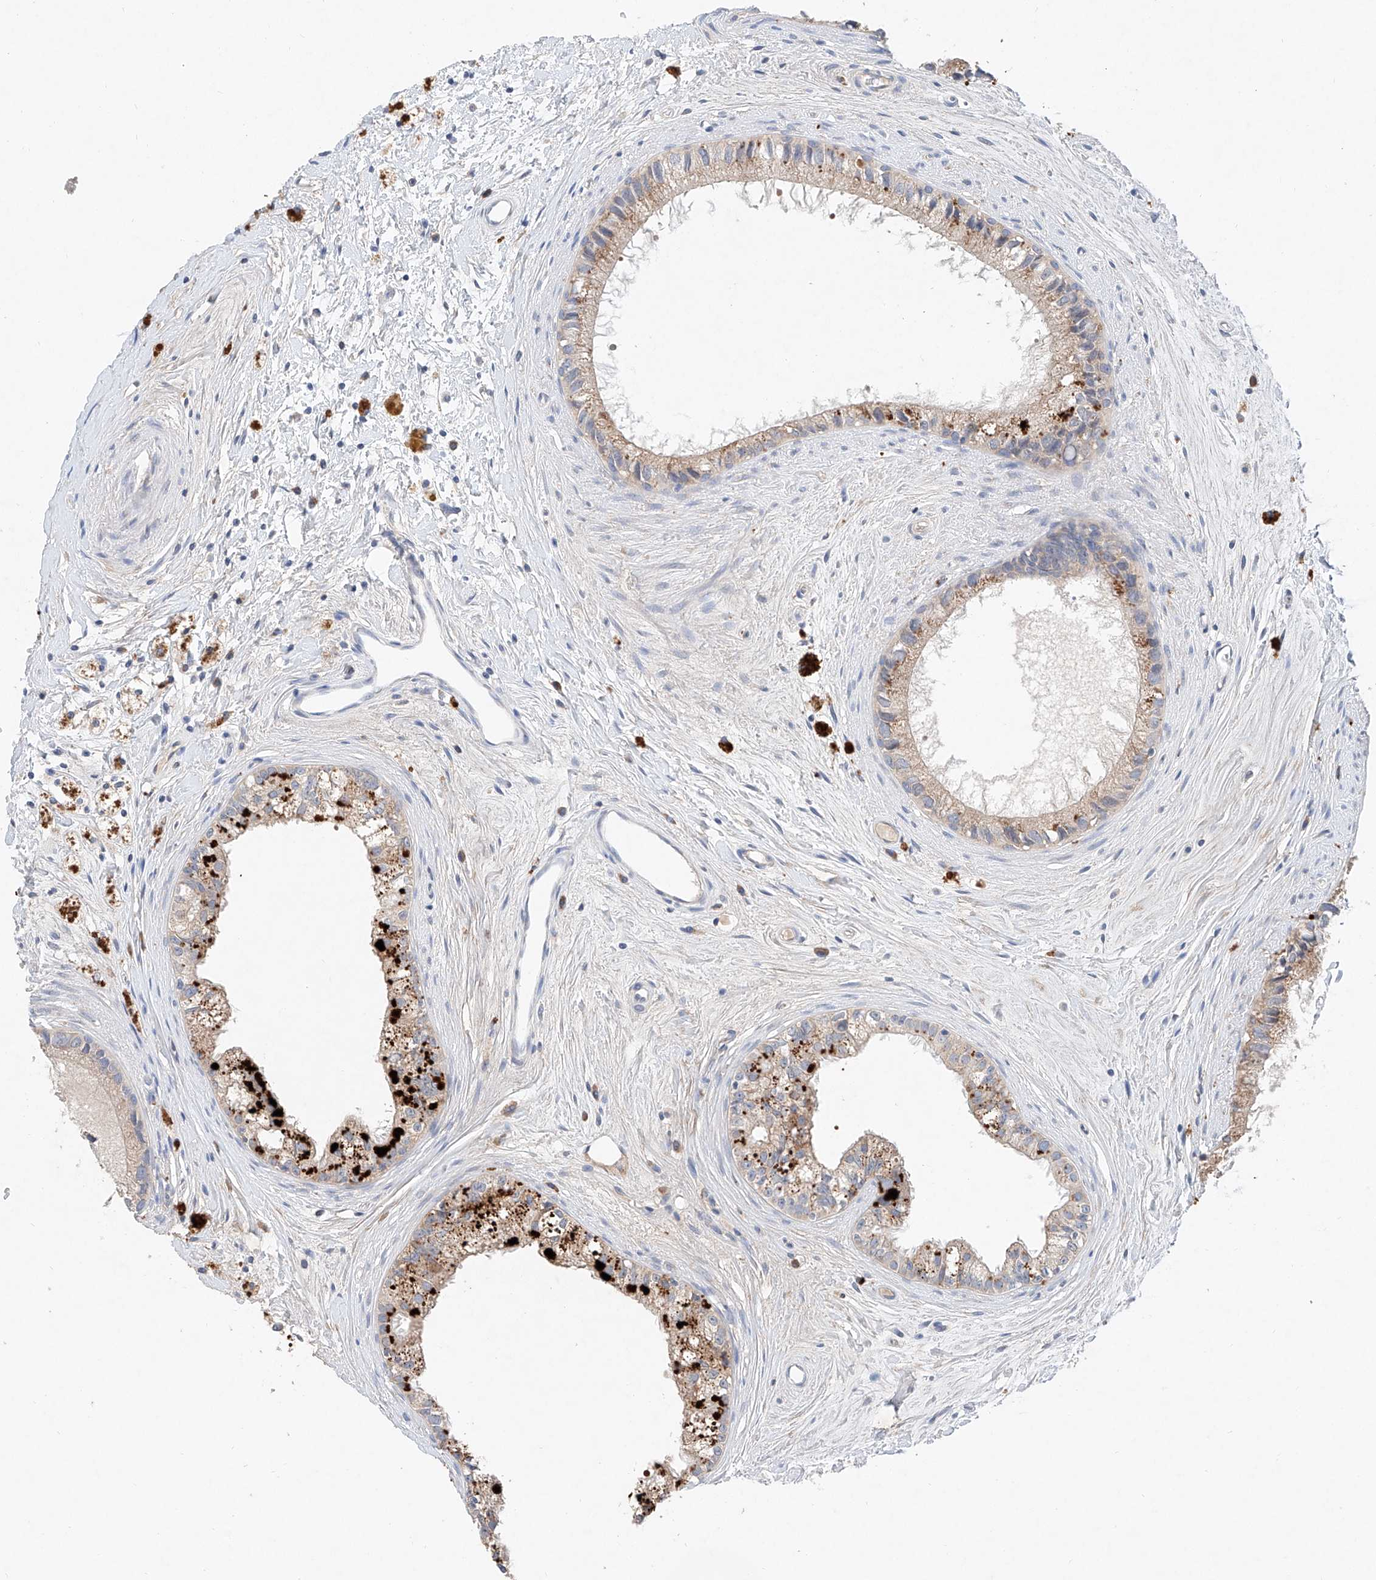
{"staining": {"intensity": "weak", "quantity": "25%-75%", "location": "cytoplasmic/membranous"}, "tissue": "epididymis", "cell_type": "Glandular cells", "image_type": "normal", "snomed": [{"axis": "morphology", "description": "Normal tissue, NOS"}, {"axis": "topography", "description": "Epididymis"}], "caption": "The micrograph displays immunohistochemical staining of normal epididymis. There is weak cytoplasmic/membranous staining is seen in approximately 25%-75% of glandular cells.", "gene": "FASTK", "patient": {"sex": "male", "age": 80}}